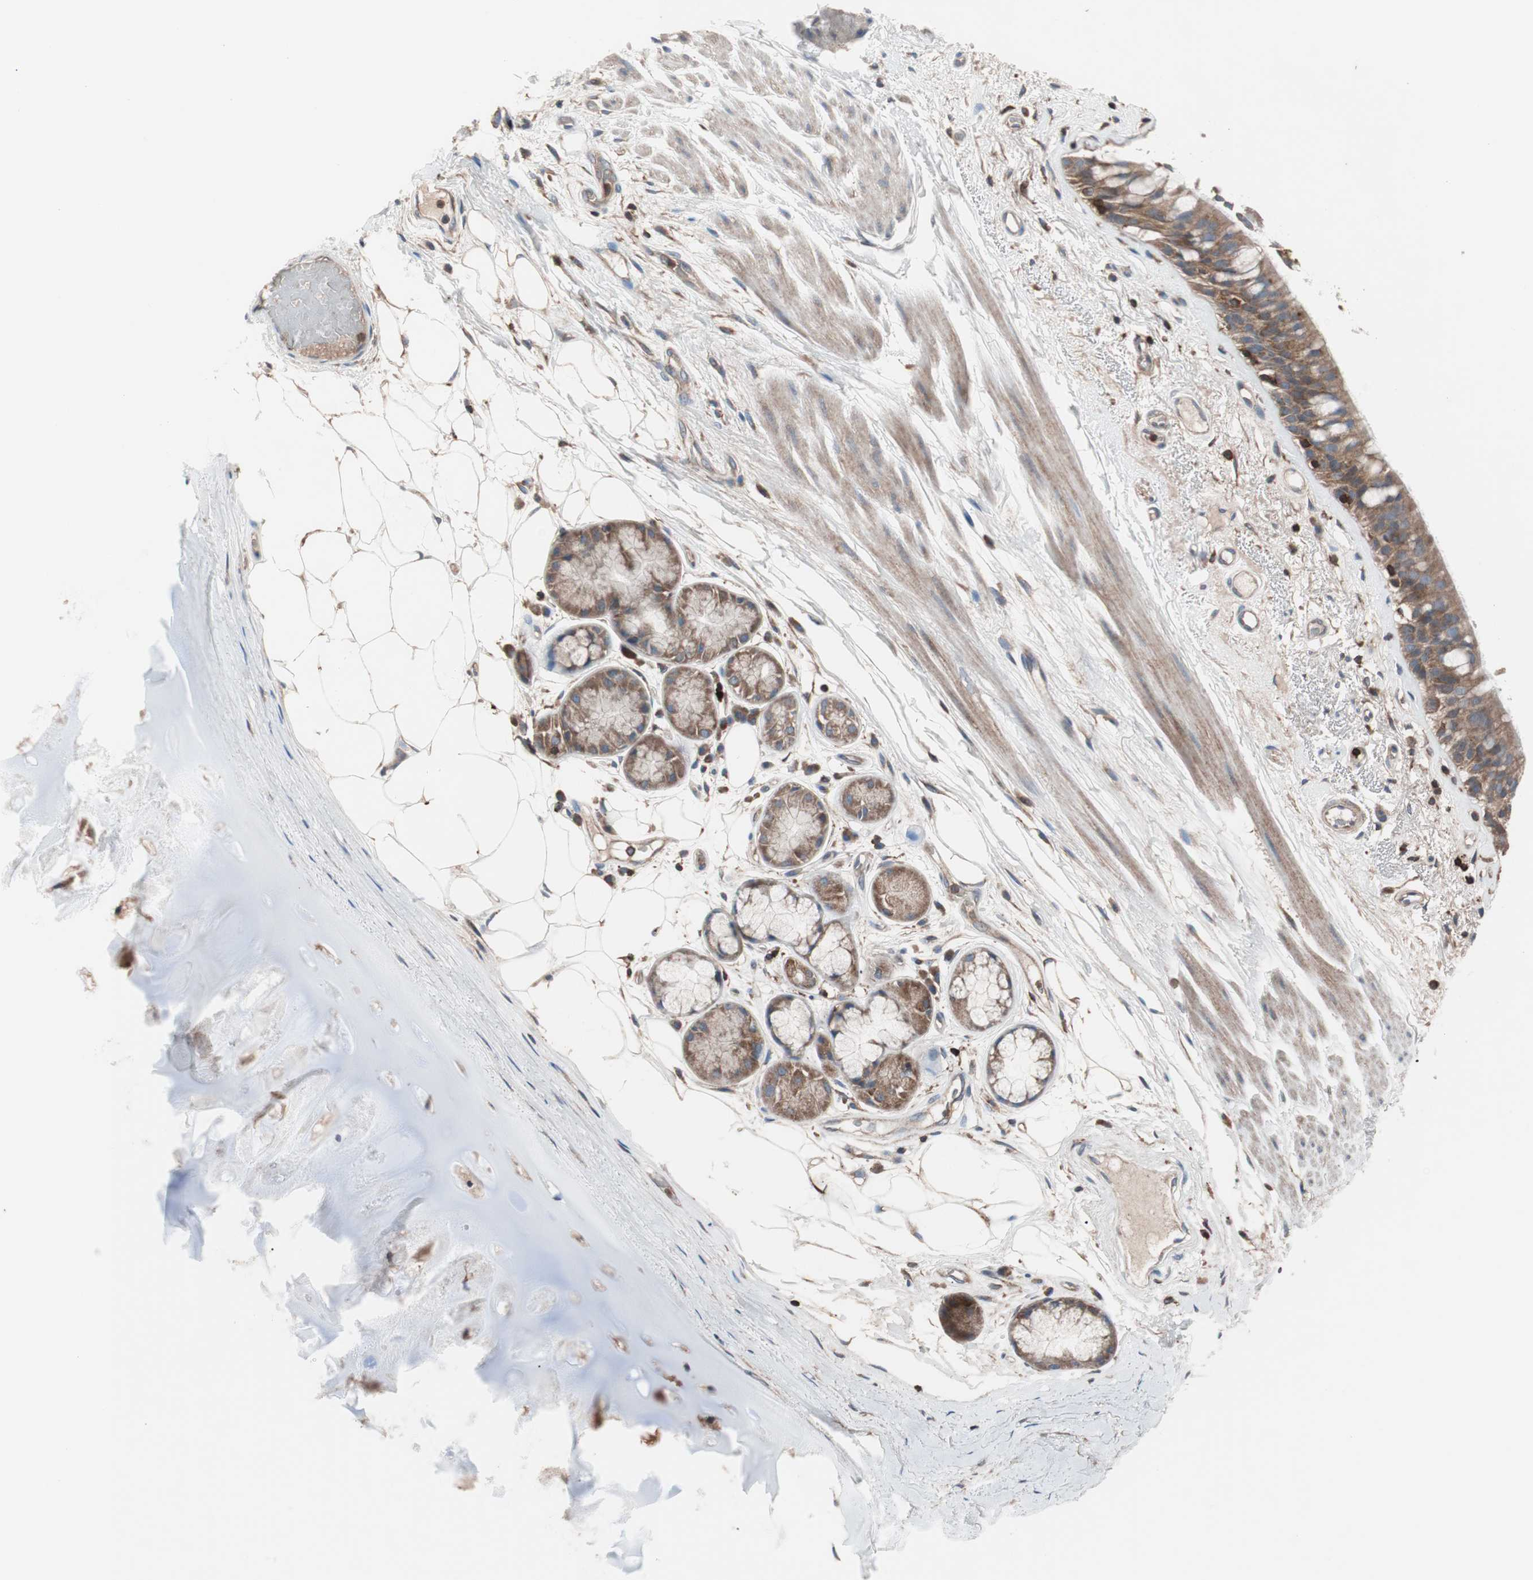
{"staining": {"intensity": "moderate", "quantity": ">75%", "location": "cytoplasmic/membranous"}, "tissue": "bronchus", "cell_type": "Respiratory epithelial cells", "image_type": "normal", "snomed": [{"axis": "morphology", "description": "Normal tissue, NOS"}, {"axis": "topography", "description": "Bronchus"}], "caption": "Respiratory epithelial cells reveal medium levels of moderate cytoplasmic/membranous expression in about >75% of cells in unremarkable bronchus.", "gene": "PIK3R1", "patient": {"sex": "male", "age": 66}}